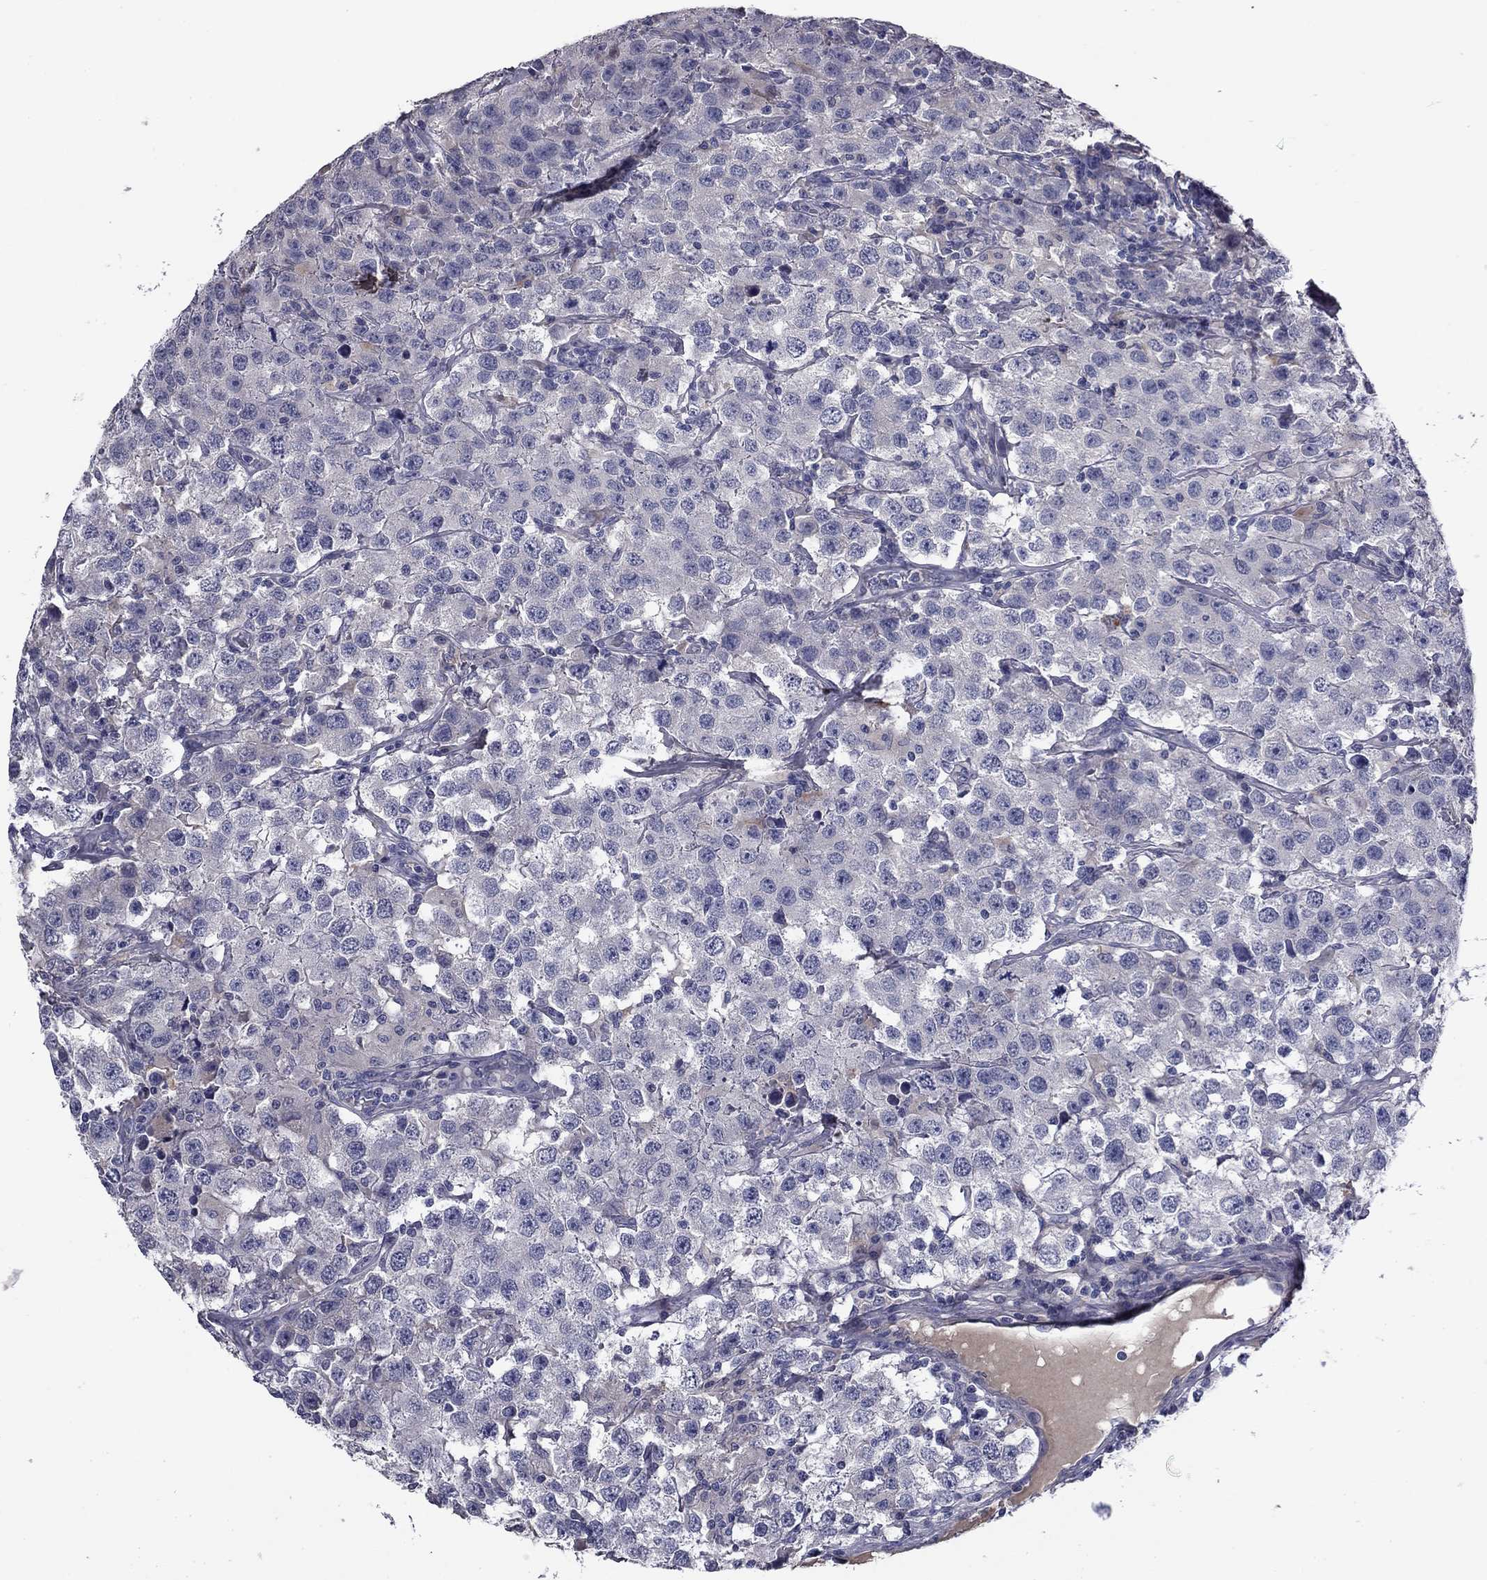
{"staining": {"intensity": "negative", "quantity": "none", "location": "none"}, "tissue": "testis cancer", "cell_type": "Tumor cells", "image_type": "cancer", "snomed": [{"axis": "morphology", "description": "Seminoma, NOS"}, {"axis": "topography", "description": "Testis"}], "caption": "This is an immunohistochemistry (IHC) photomicrograph of human testis cancer. There is no expression in tumor cells.", "gene": "COL2A1", "patient": {"sex": "male", "age": 52}}